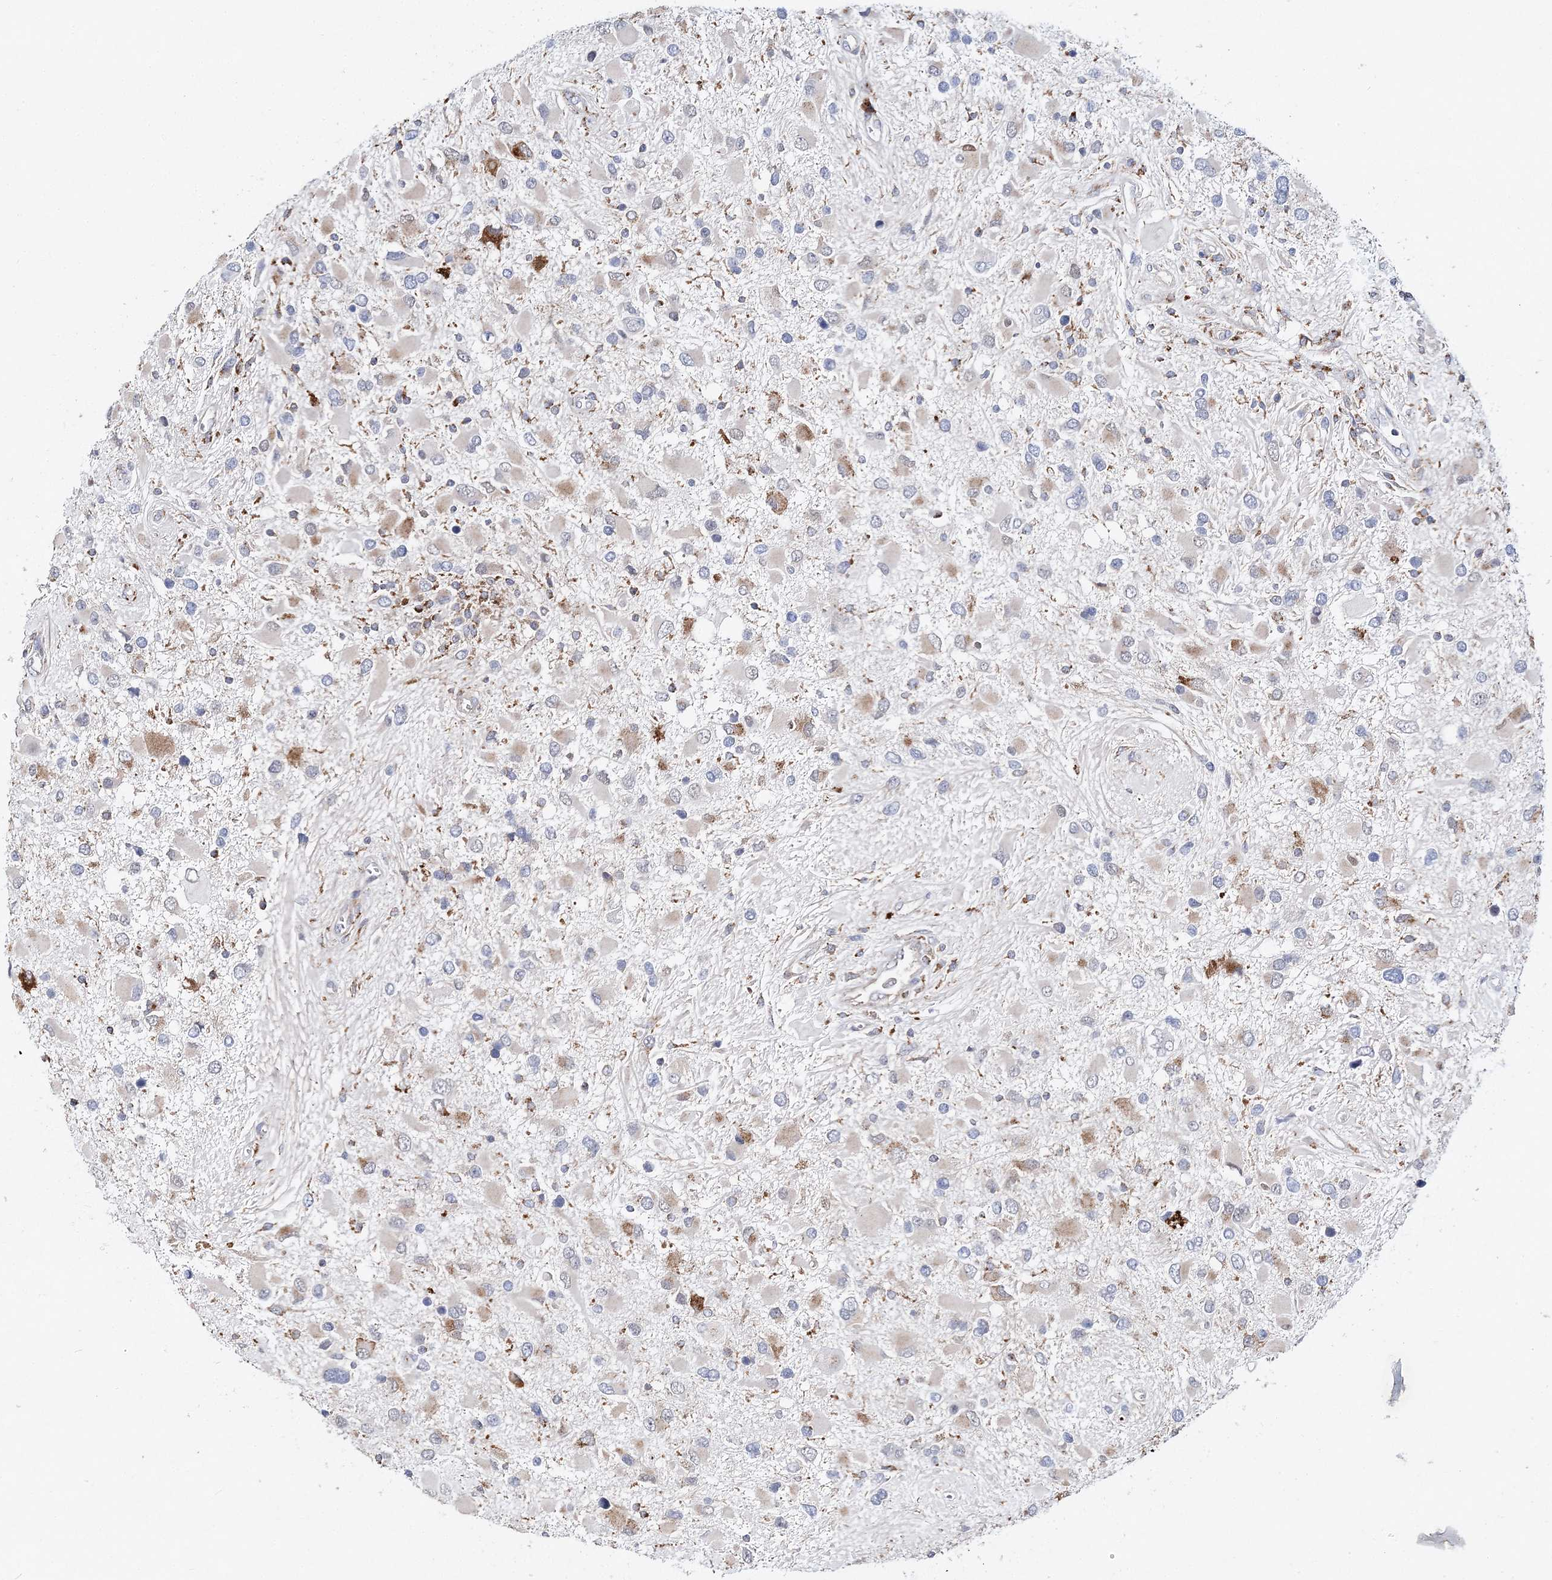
{"staining": {"intensity": "moderate", "quantity": "<25%", "location": "cytoplasmic/membranous"}, "tissue": "glioma", "cell_type": "Tumor cells", "image_type": "cancer", "snomed": [{"axis": "morphology", "description": "Glioma, malignant, High grade"}, {"axis": "topography", "description": "Brain"}], "caption": "Tumor cells show low levels of moderate cytoplasmic/membranous positivity in approximately <25% of cells in human glioma.", "gene": "C3orf38", "patient": {"sex": "male", "age": 53}}